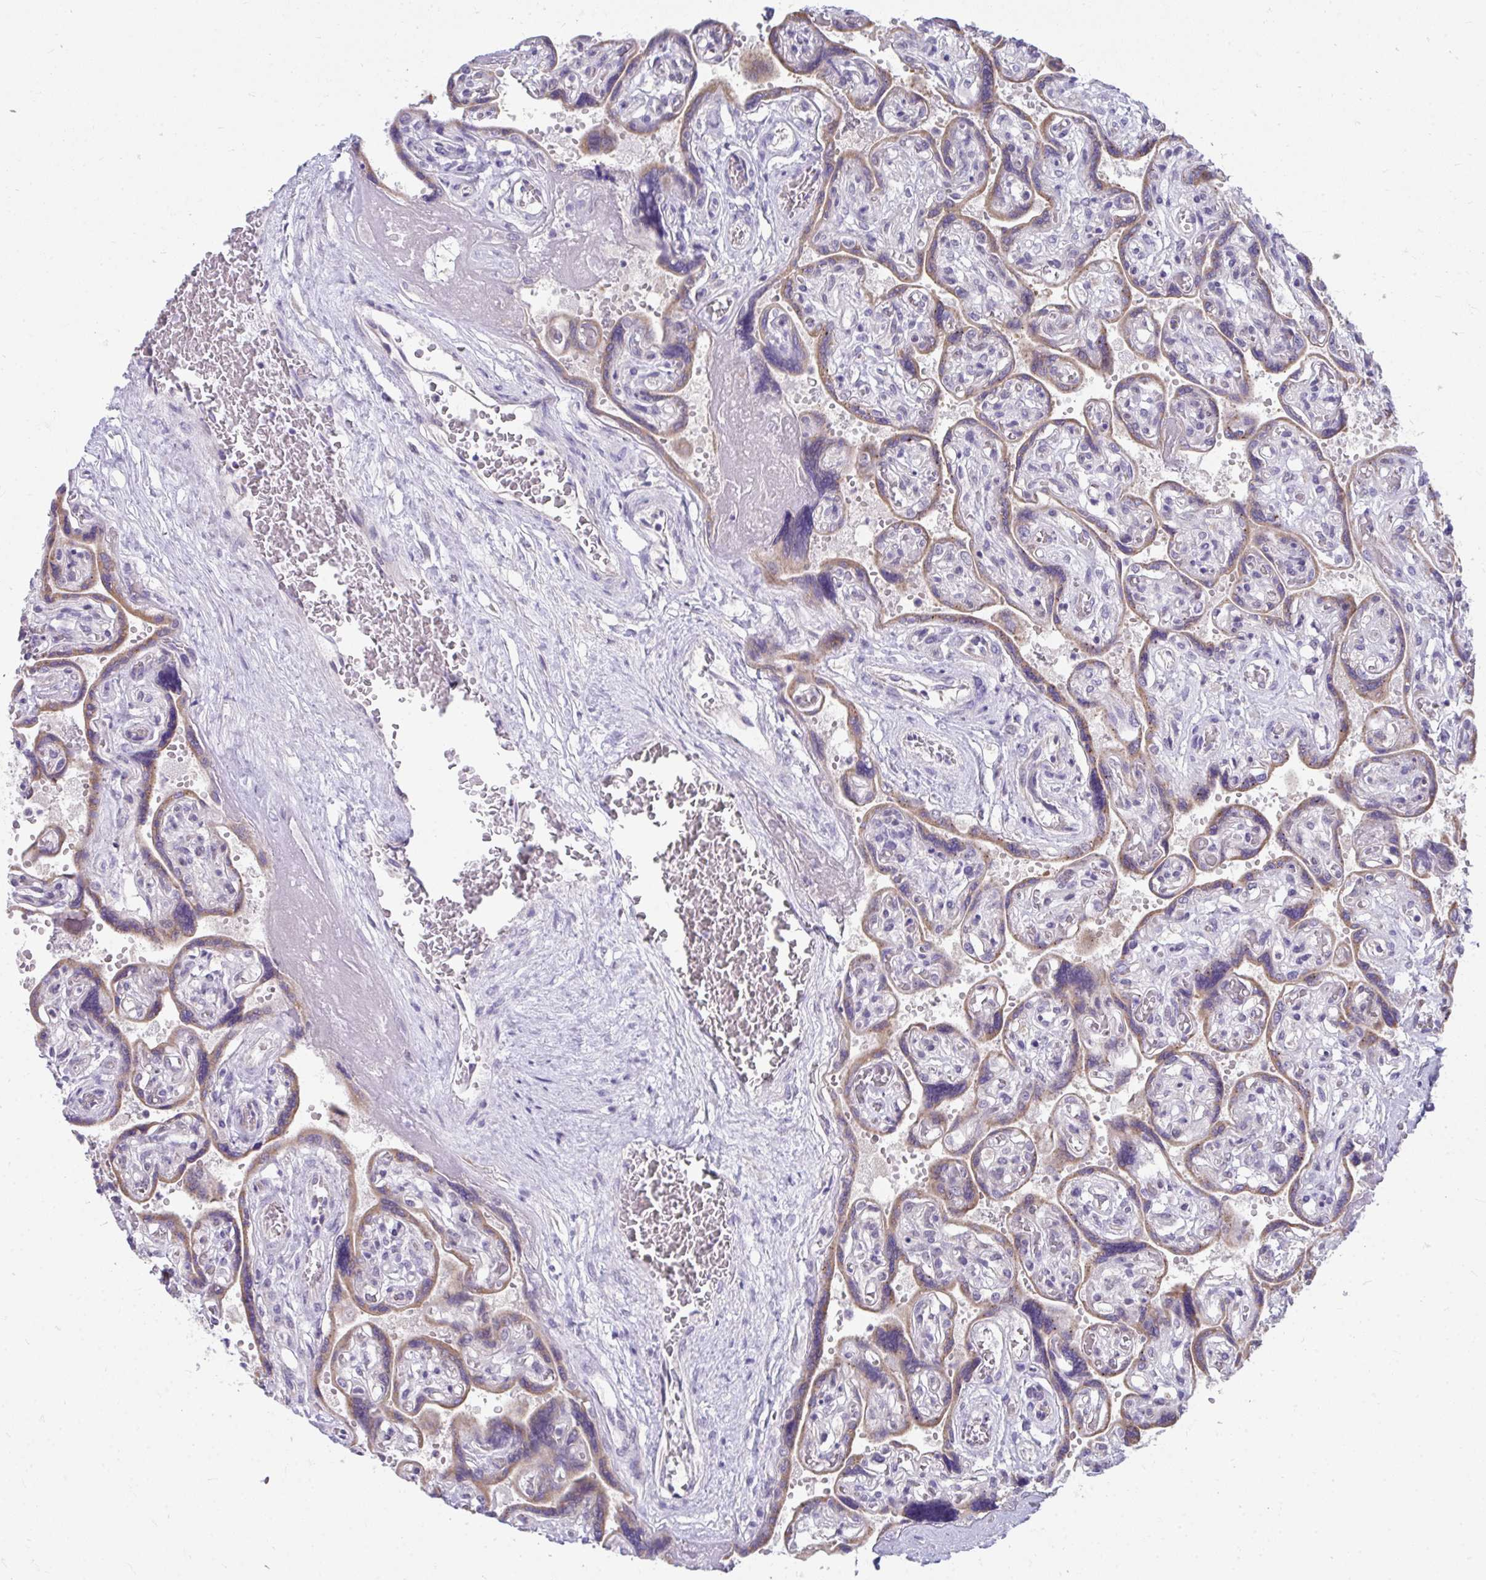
{"staining": {"intensity": "weak", "quantity": "<25%", "location": "nuclear"}, "tissue": "placenta", "cell_type": "Decidual cells", "image_type": "normal", "snomed": [{"axis": "morphology", "description": "Normal tissue, NOS"}, {"axis": "topography", "description": "Placenta"}], "caption": "A micrograph of placenta stained for a protein displays no brown staining in decidual cells.", "gene": "MROH8", "patient": {"sex": "female", "age": 32}}